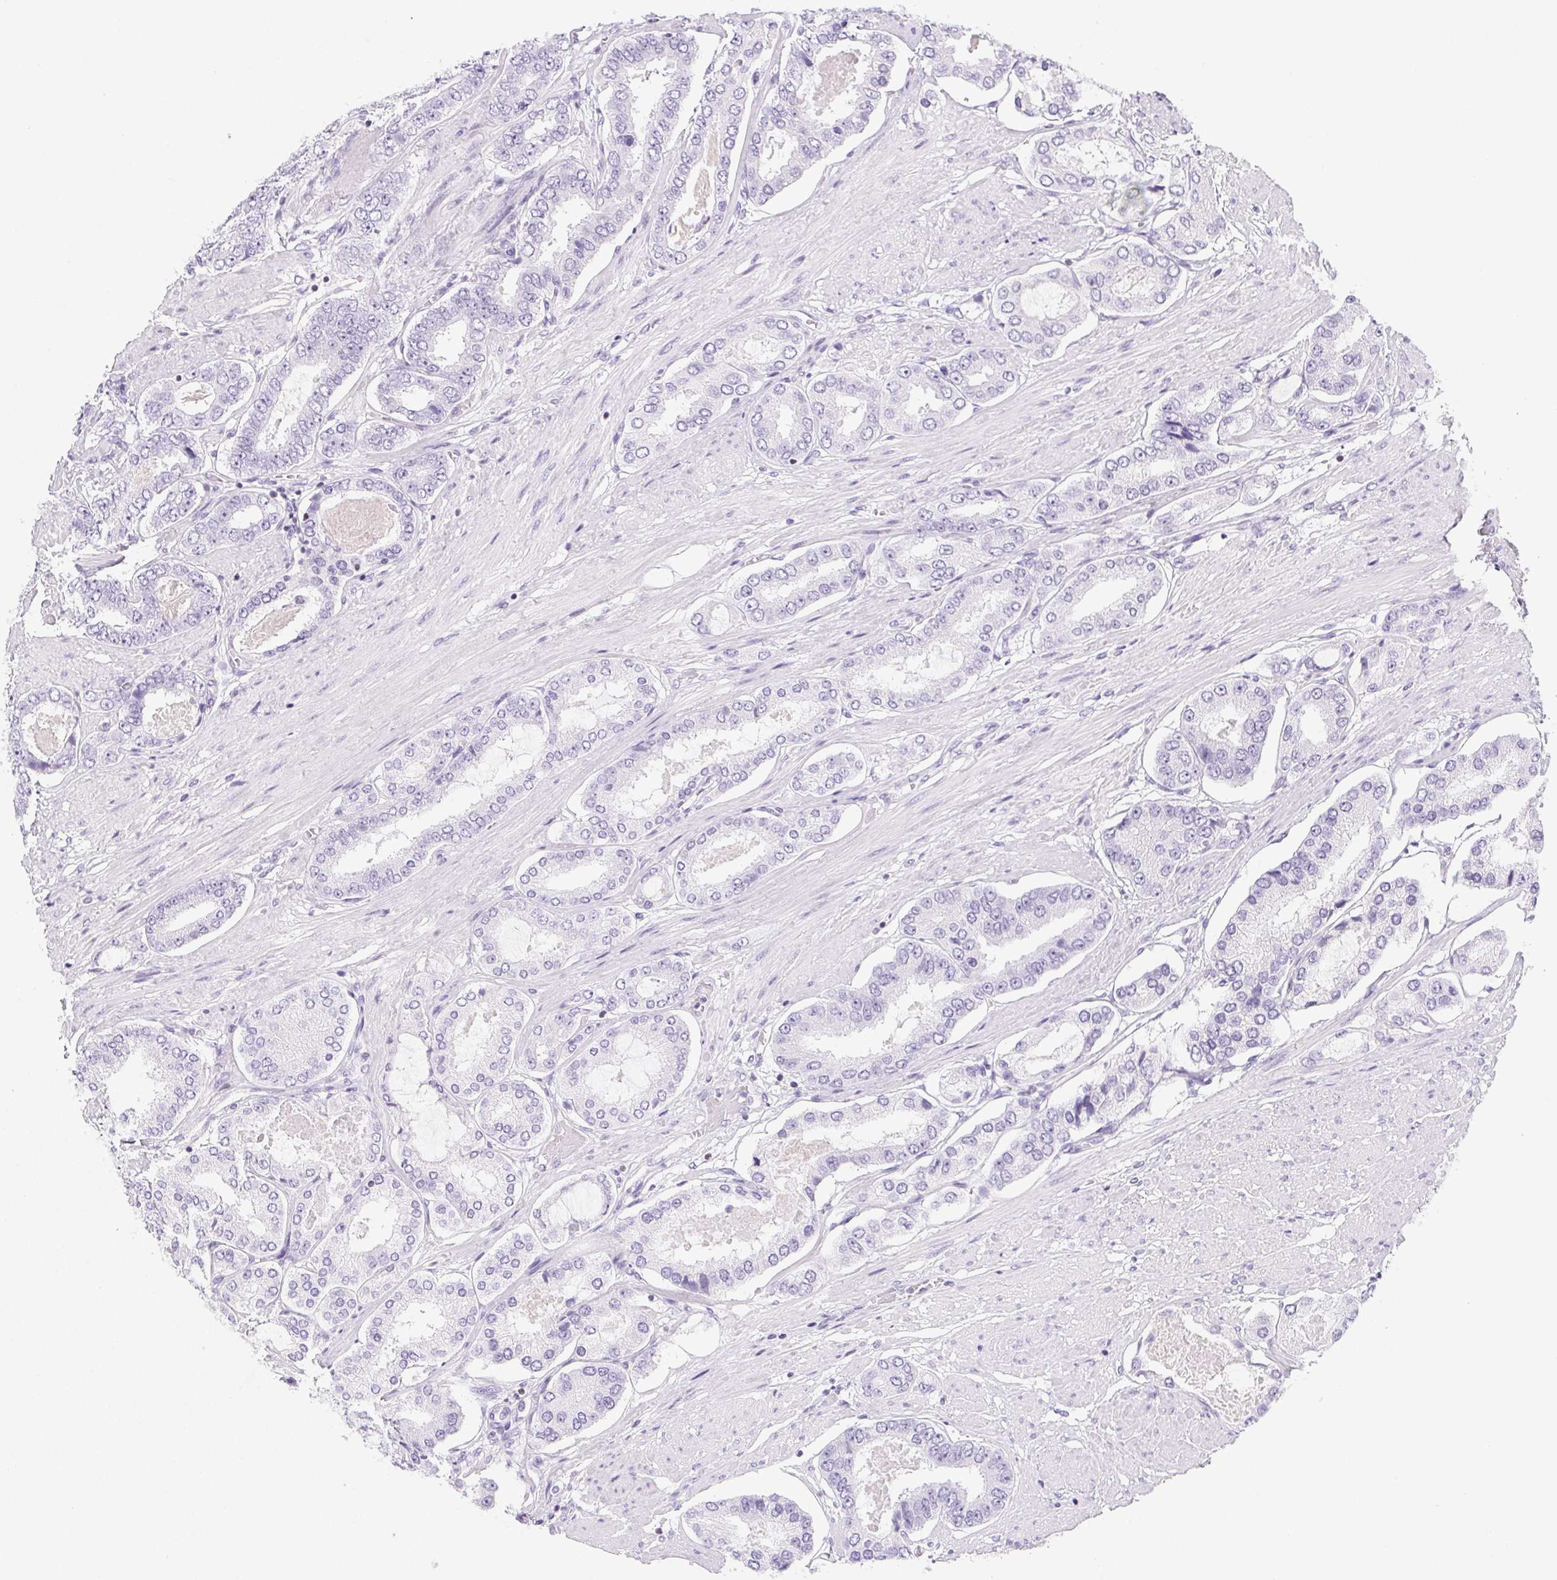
{"staining": {"intensity": "negative", "quantity": "none", "location": "none"}, "tissue": "prostate cancer", "cell_type": "Tumor cells", "image_type": "cancer", "snomed": [{"axis": "morphology", "description": "Adenocarcinoma, High grade"}, {"axis": "topography", "description": "Prostate"}], "caption": "Immunohistochemistry (IHC) image of human high-grade adenocarcinoma (prostate) stained for a protein (brown), which exhibits no positivity in tumor cells.", "gene": "BEND2", "patient": {"sex": "male", "age": 63}}